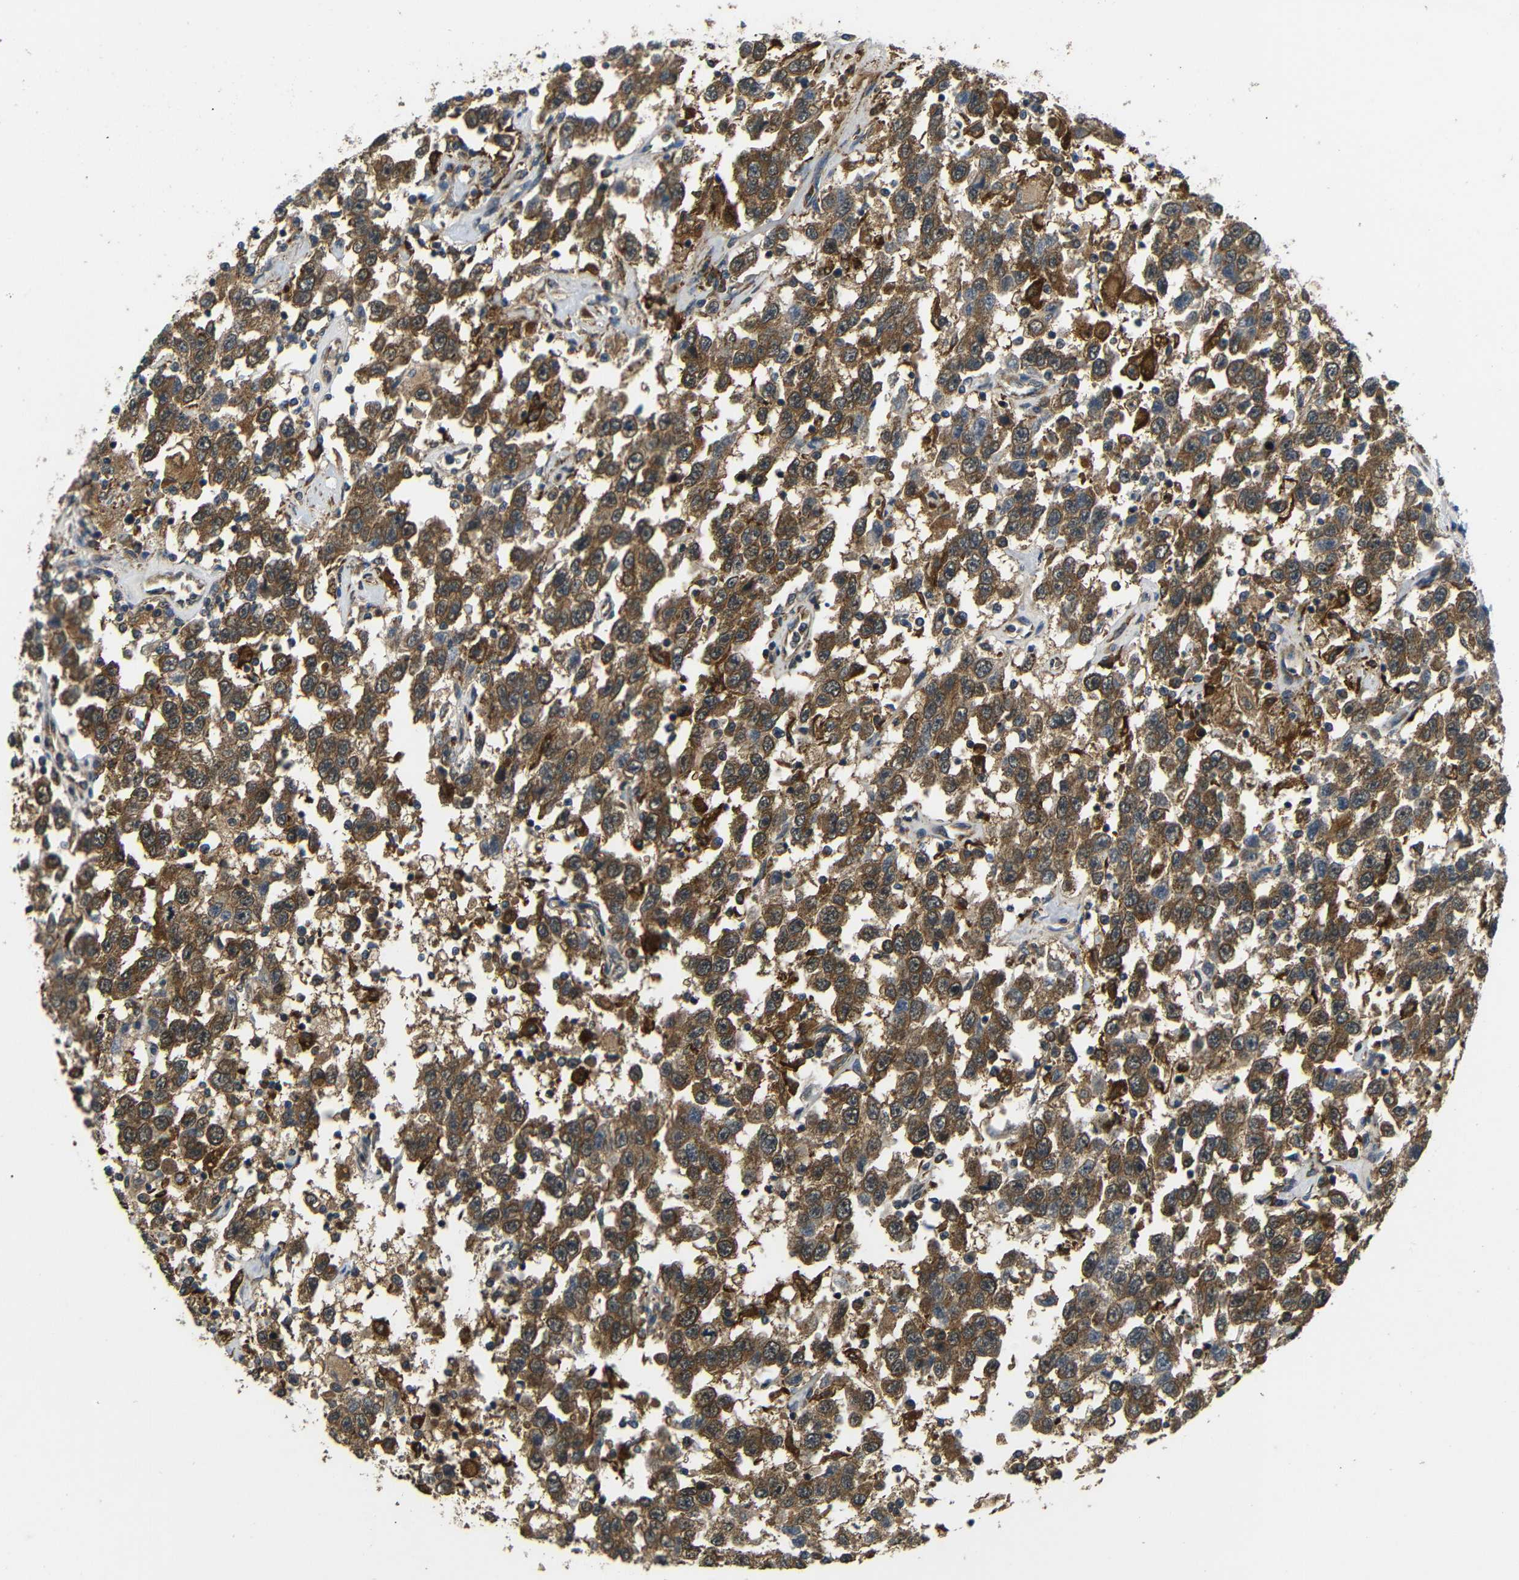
{"staining": {"intensity": "strong", "quantity": ">75%", "location": "cytoplasmic/membranous"}, "tissue": "testis cancer", "cell_type": "Tumor cells", "image_type": "cancer", "snomed": [{"axis": "morphology", "description": "Seminoma, NOS"}, {"axis": "topography", "description": "Testis"}], "caption": "A brown stain shows strong cytoplasmic/membranous staining of a protein in human testis seminoma tumor cells. Using DAB (3,3'-diaminobenzidine) (brown) and hematoxylin (blue) stains, captured at high magnification using brightfield microscopy.", "gene": "EPHB2", "patient": {"sex": "male", "age": 41}}